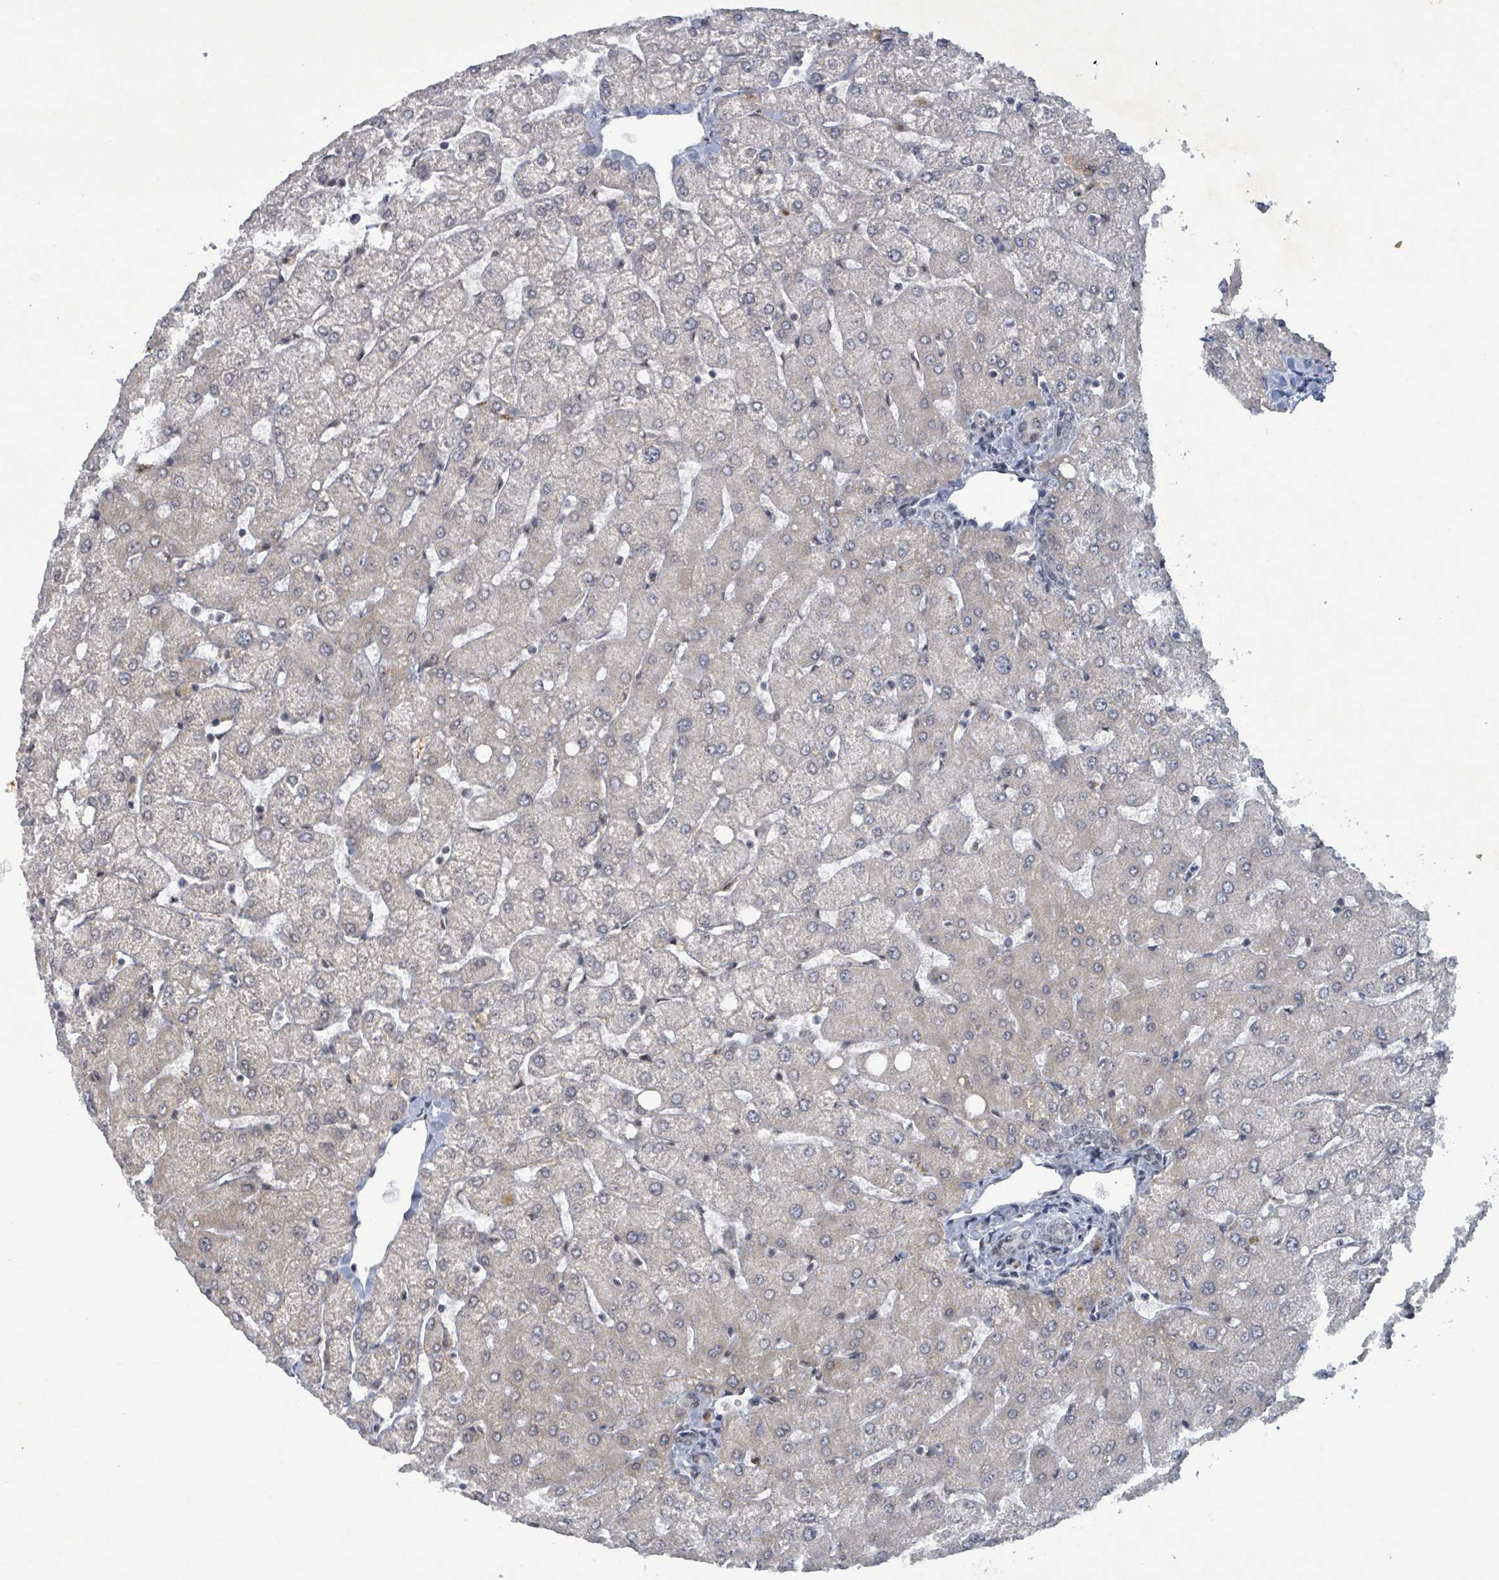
{"staining": {"intensity": "negative", "quantity": "none", "location": "none"}, "tissue": "liver", "cell_type": "Cholangiocytes", "image_type": "normal", "snomed": [{"axis": "morphology", "description": "Normal tissue, NOS"}, {"axis": "topography", "description": "Liver"}], "caption": "Cholangiocytes are negative for brown protein staining in unremarkable liver.", "gene": "BANP", "patient": {"sex": "female", "age": 54}}